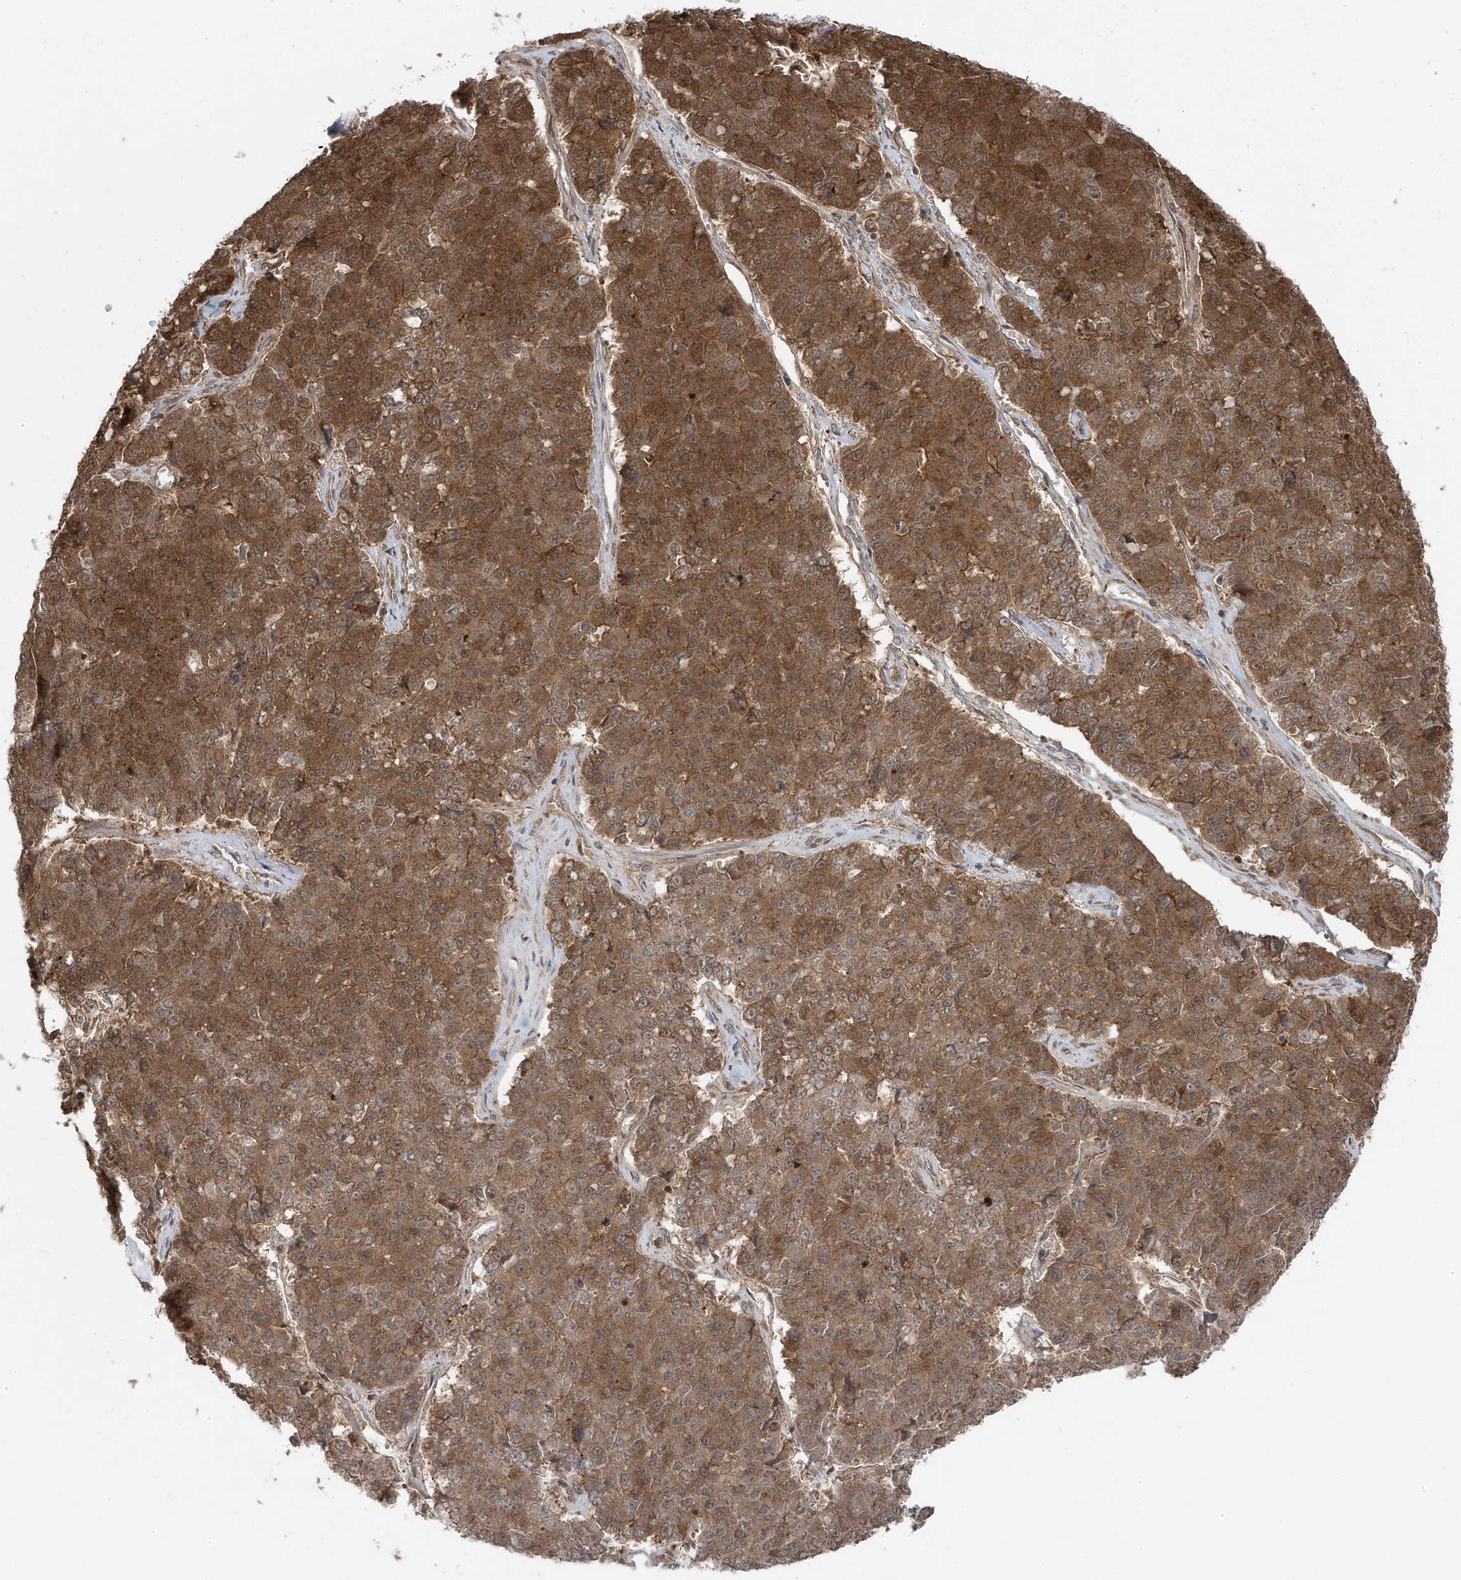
{"staining": {"intensity": "moderate", "quantity": ">75%", "location": "cytoplasmic/membranous"}, "tissue": "pancreatic cancer", "cell_type": "Tumor cells", "image_type": "cancer", "snomed": [{"axis": "morphology", "description": "Adenocarcinoma, NOS"}, {"axis": "topography", "description": "Pancreas"}], "caption": "Moderate cytoplasmic/membranous protein expression is appreciated in approximately >75% of tumor cells in pancreatic cancer (adenocarcinoma). (Brightfield microscopy of DAB IHC at high magnification).", "gene": "MAPK1IP1L", "patient": {"sex": "male", "age": 50}}